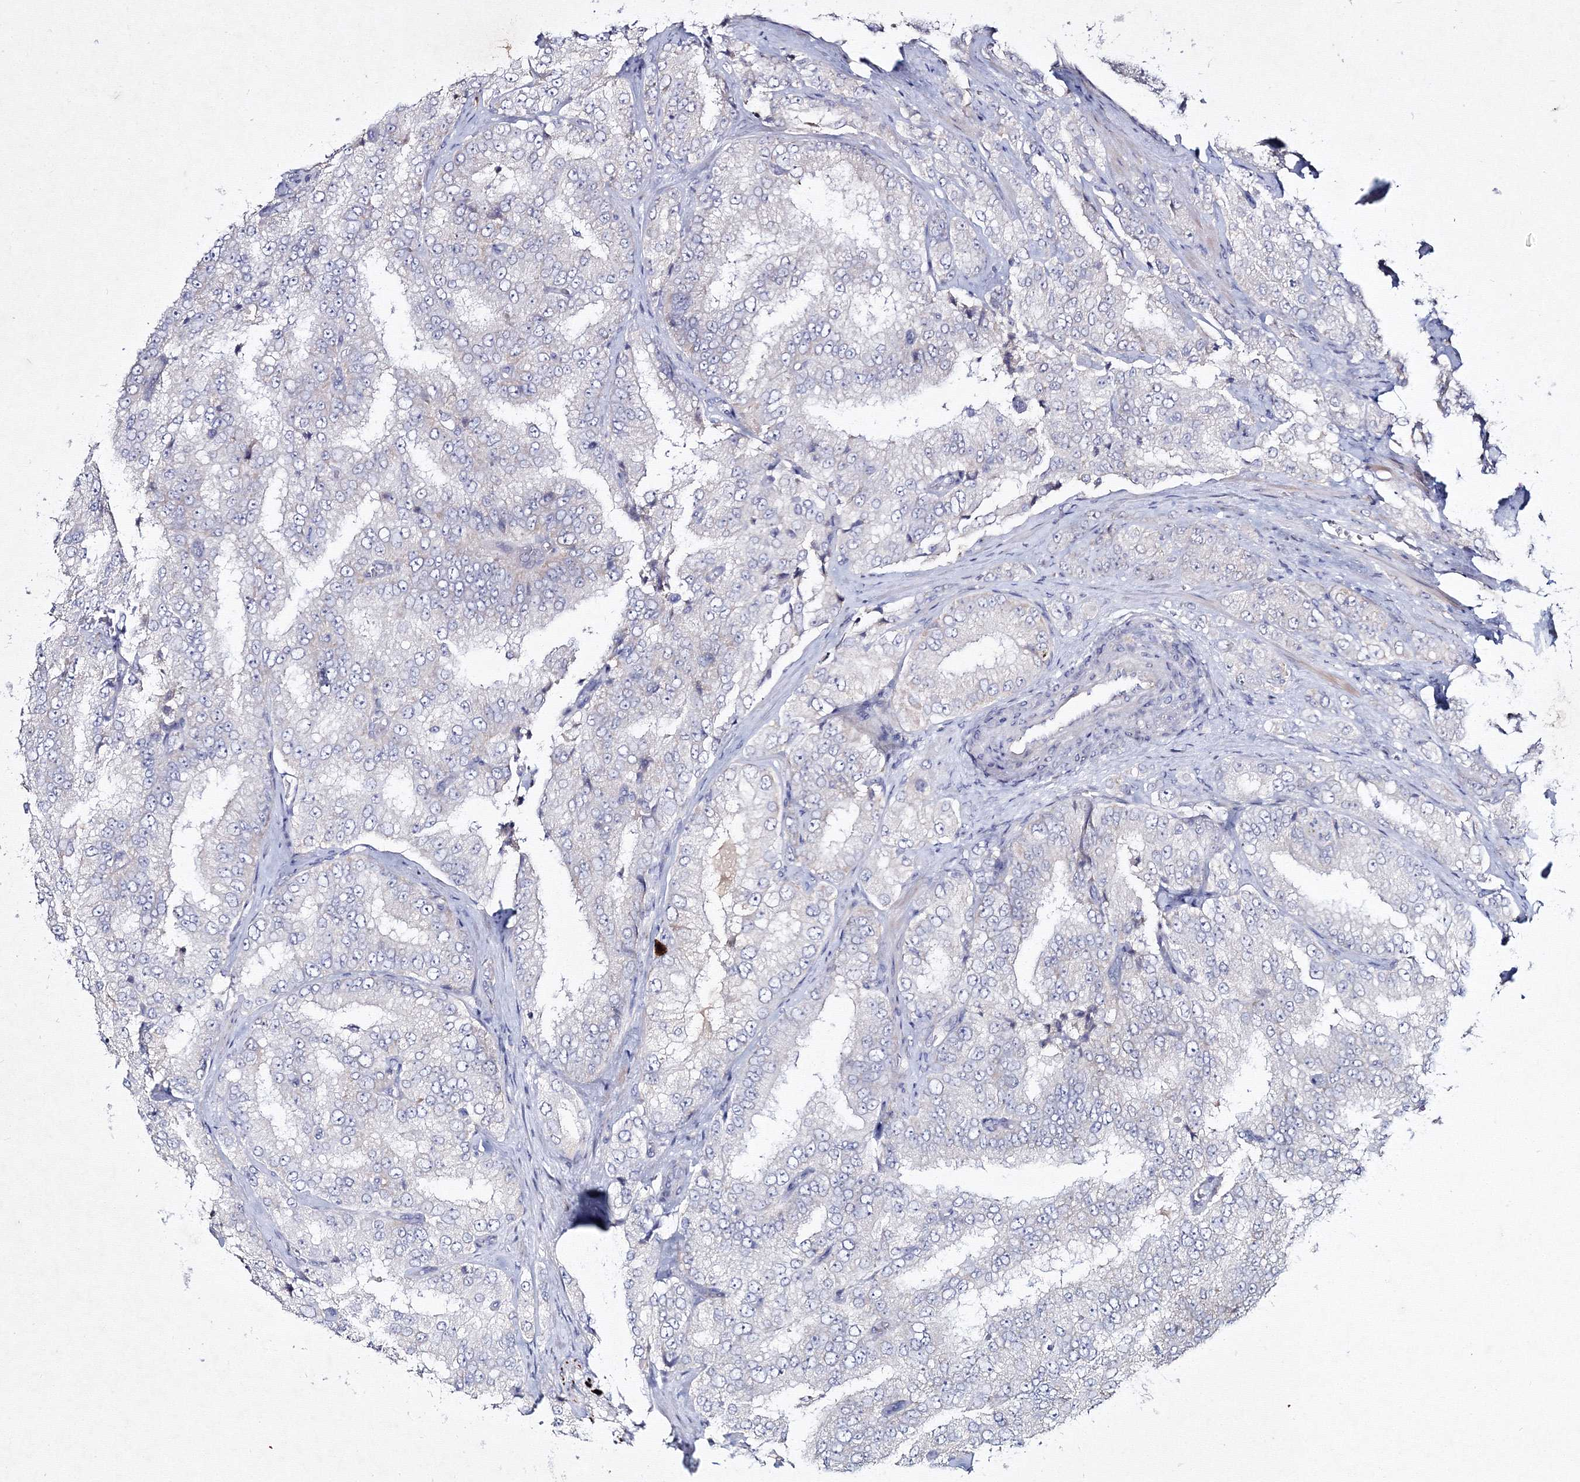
{"staining": {"intensity": "negative", "quantity": "none", "location": "none"}, "tissue": "prostate cancer", "cell_type": "Tumor cells", "image_type": "cancer", "snomed": [{"axis": "morphology", "description": "Adenocarcinoma, High grade"}, {"axis": "topography", "description": "Prostate"}], "caption": "Tumor cells show no significant protein expression in prostate adenocarcinoma (high-grade). (DAB IHC, high magnification).", "gene": "NEU4", "patient": {"sex": "male", "age": 58}}